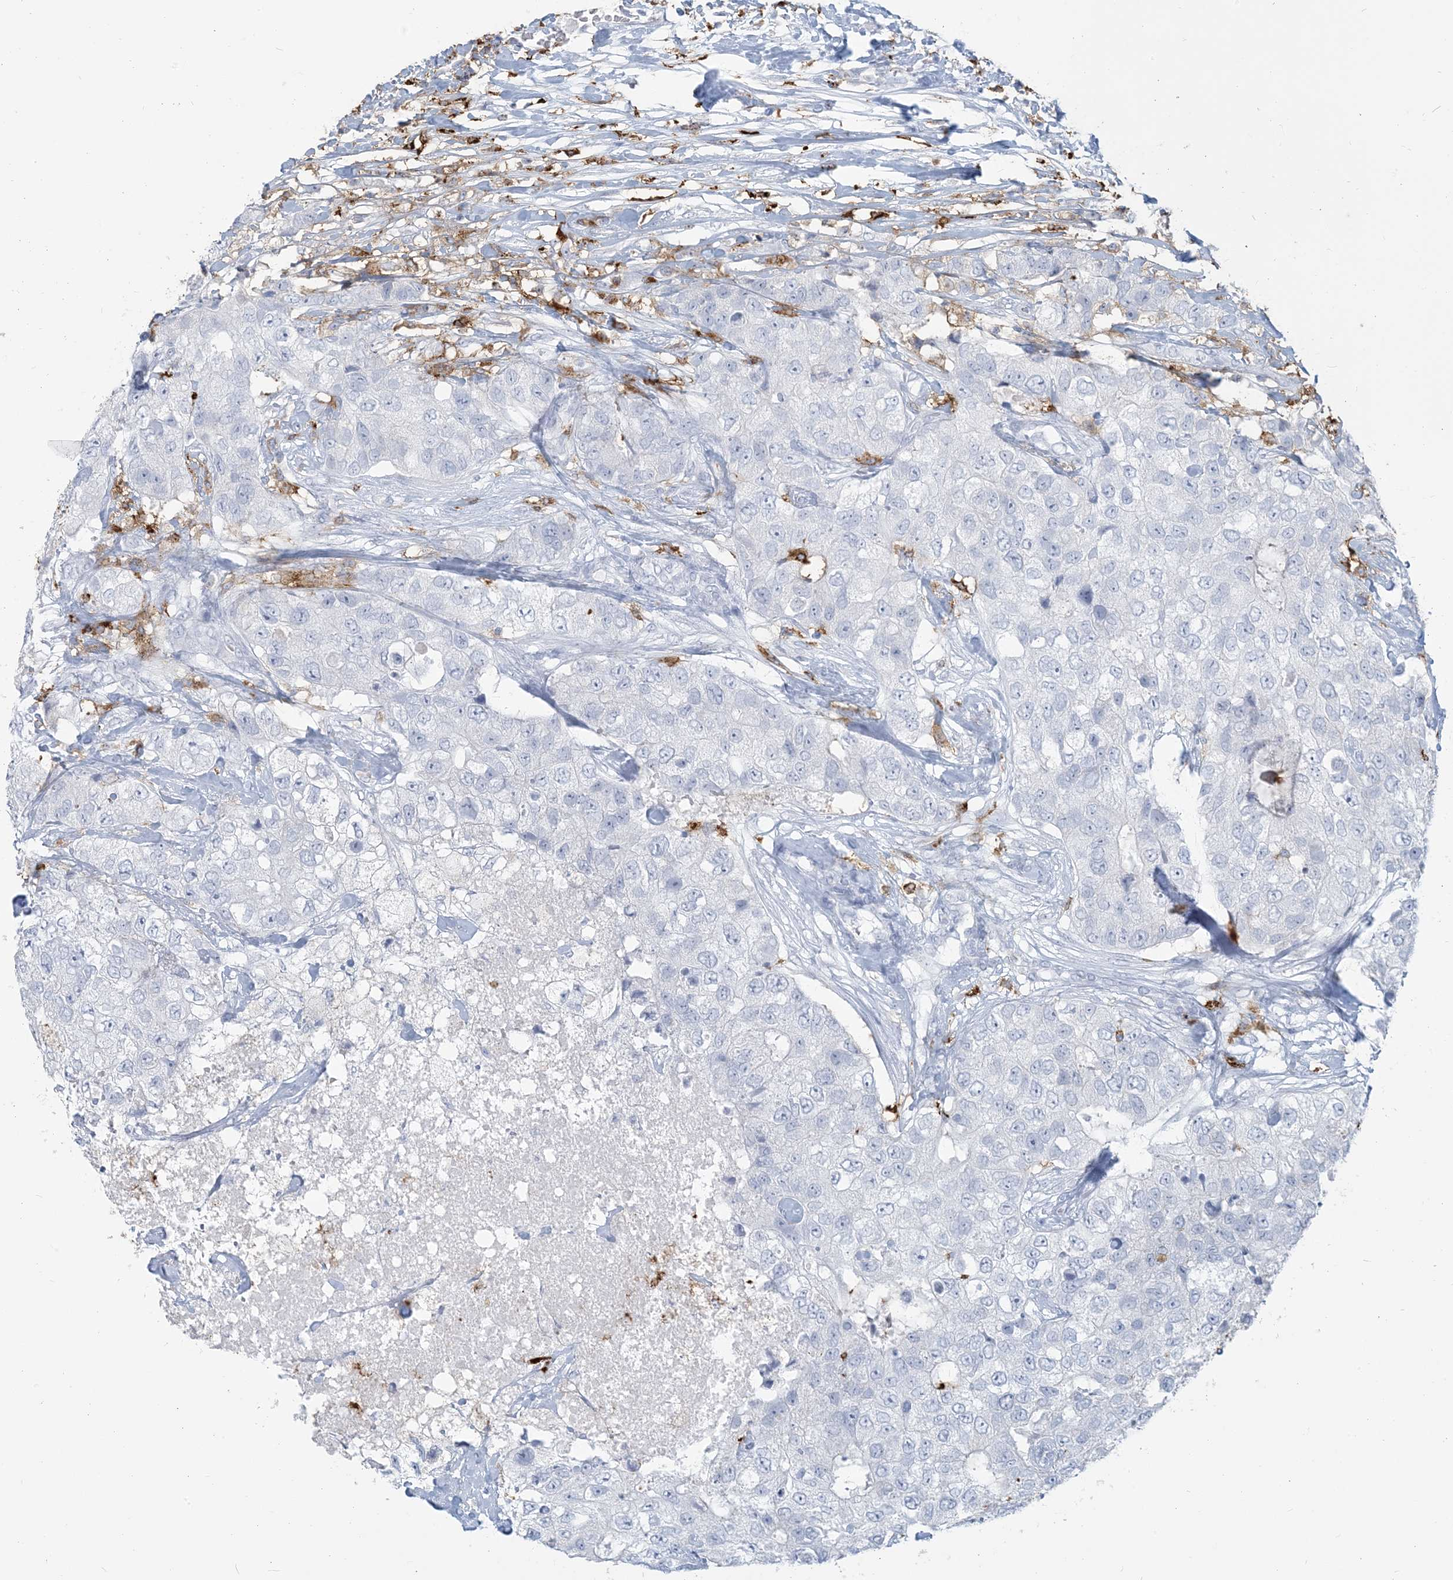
{"staining": {"intensity": "negative", "quantity": "none", "location": "none"}, "tissue": "breast cancer", "cell_type": "Tumor cells", "image_type": "cancer", "snomed": [{"axis": "morphology", "description": "Duct carcinoma"}, {"axis": "topography", "description": "Breast"}], "caption": "An immunohistochemistry (IHC) image of breast cancer is shown. There is no staining in tumor cells of breast cancer.", "gene": "HLA-DRB1", "patient": {"sex": "female", "age": 62}}